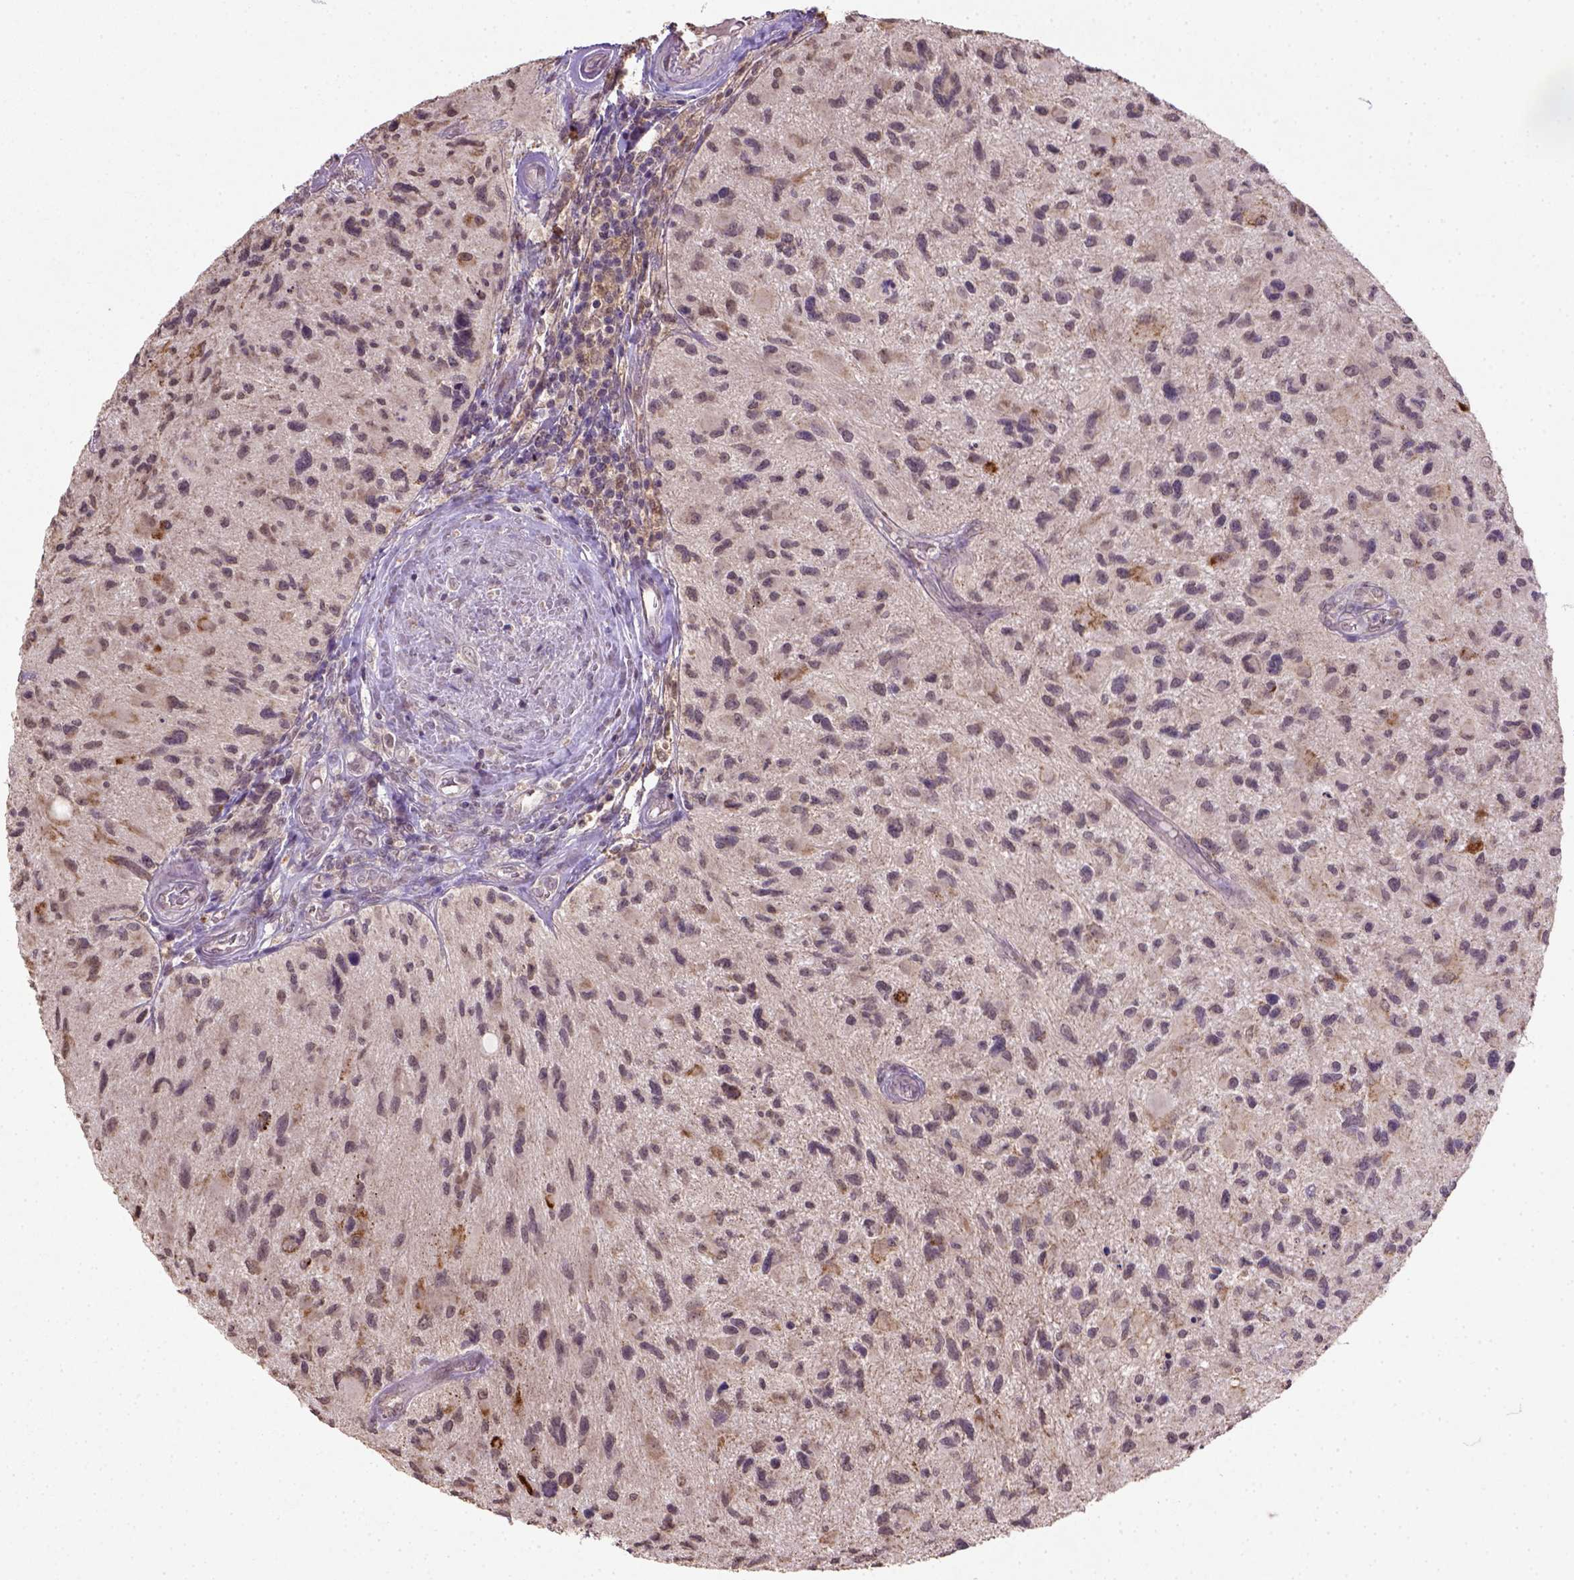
{"staining": {"intensity": "negative", "quantity": "none", "location": "none"}, "tissue": "glioma", "cell_type": "Tumor cells", "image_type": "cancer", "snomed": [{"axis": "morphology", "description": "Glioma, malignant, NOS"}, {"axis": "morphology", "description": "Glioma, malignant, High grade"}, {"axis": "topography", "description": "Brain"}], "caption": "The image displays no significant staining in tumor cells of glioma (malignant).", "gene": "NUDT10", "patient": {"sex": "female", "age": 71}}